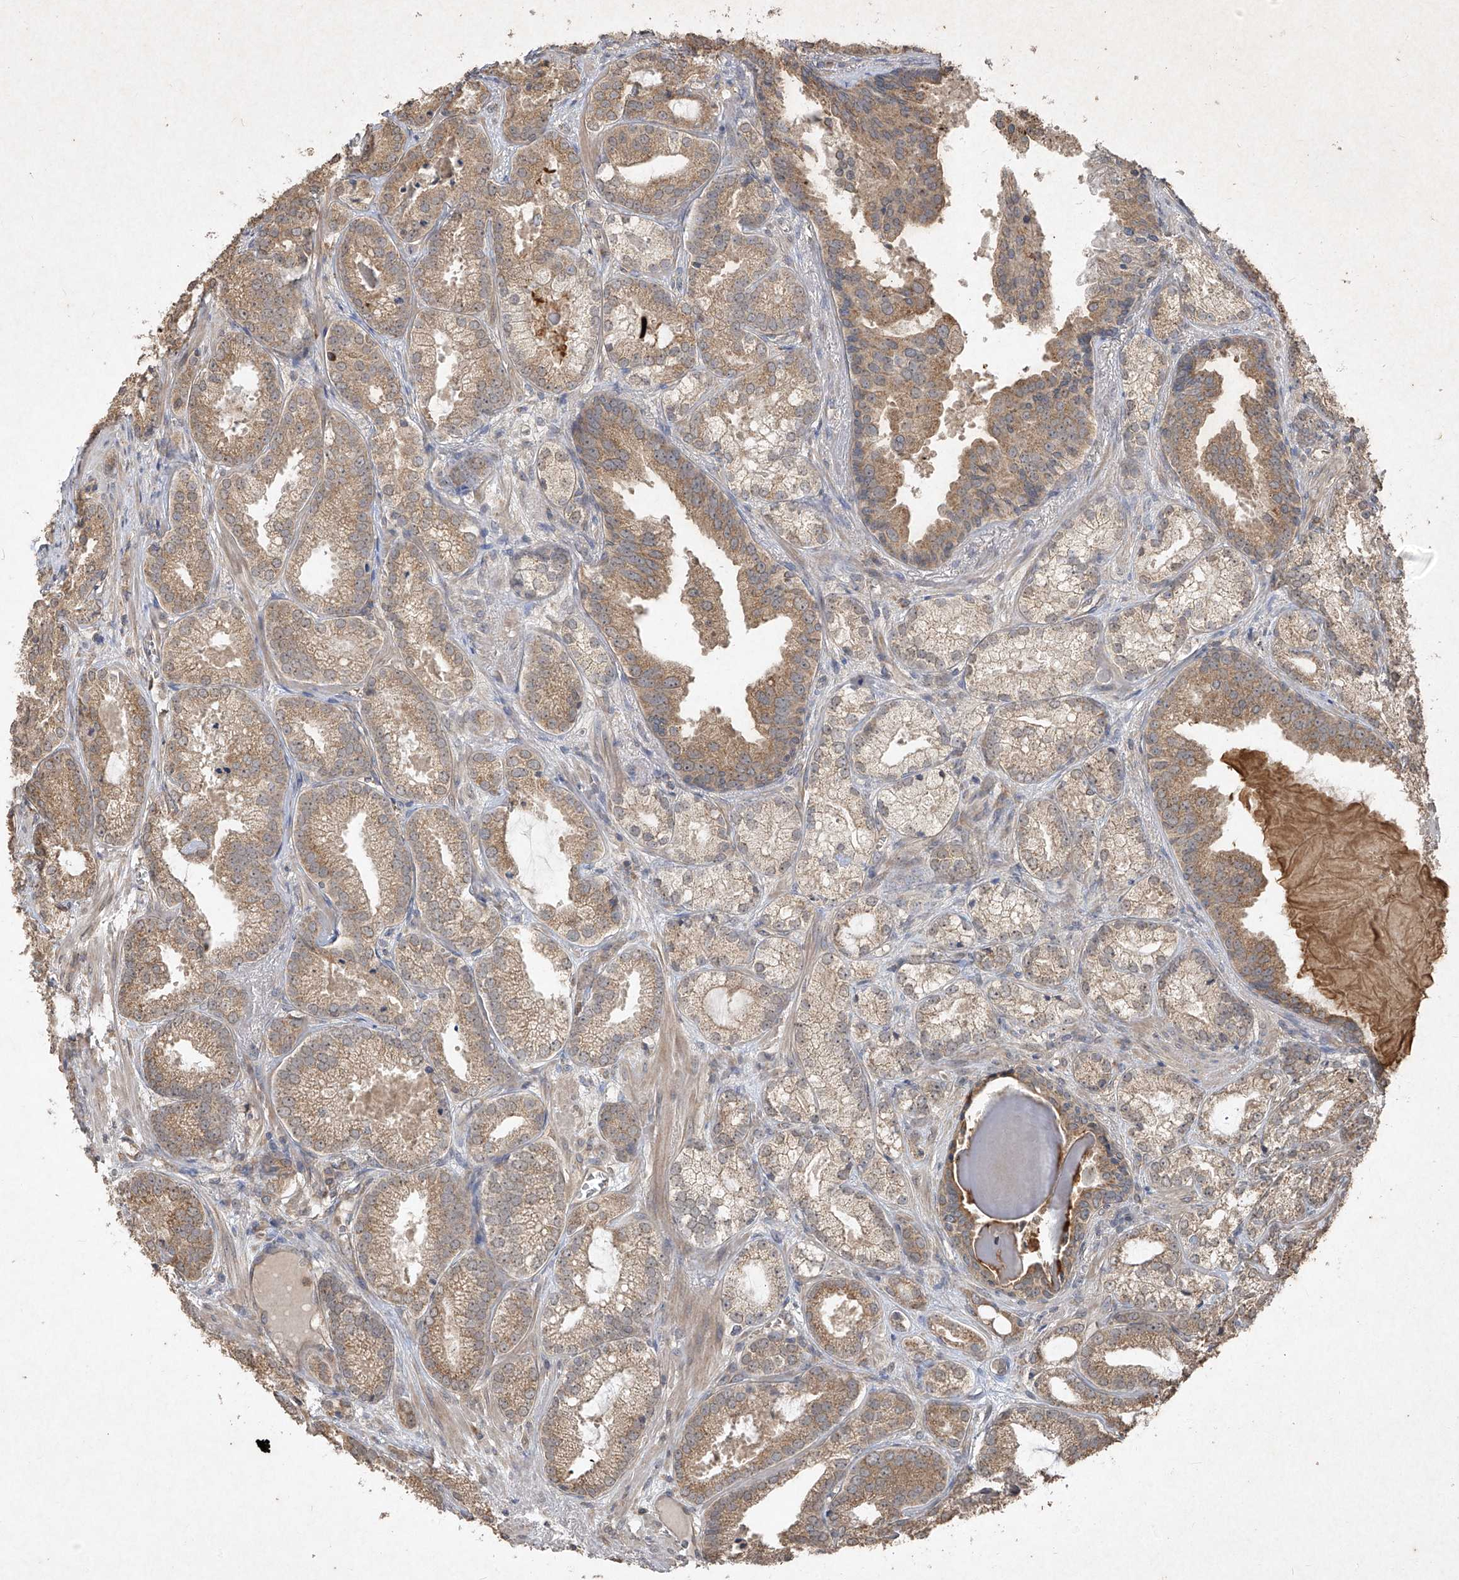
{"staining": {"intensity": "moderate", "quantity": ">75%", "location": "cytoplasmic/membranous"}, "tissue": "prostate cancer", "cell_type": "Tumor cells", "image_type": "cancer", "snomed": [{"axis": "morphology", "description": "Normal morphology"}, {"axis": "morphology", "description": "Adenocarcinoma, Low grade"}, {"axis": "topography", "description": "Prostate"}], "caption": "Moderate cytoplasmic/membranous staining is present in about >75% of tumor cells in prostate cancer (low-grade adenocarcinoma).", "gene": "ABCD3", "patient": {"sex": "male", "age": 72}}